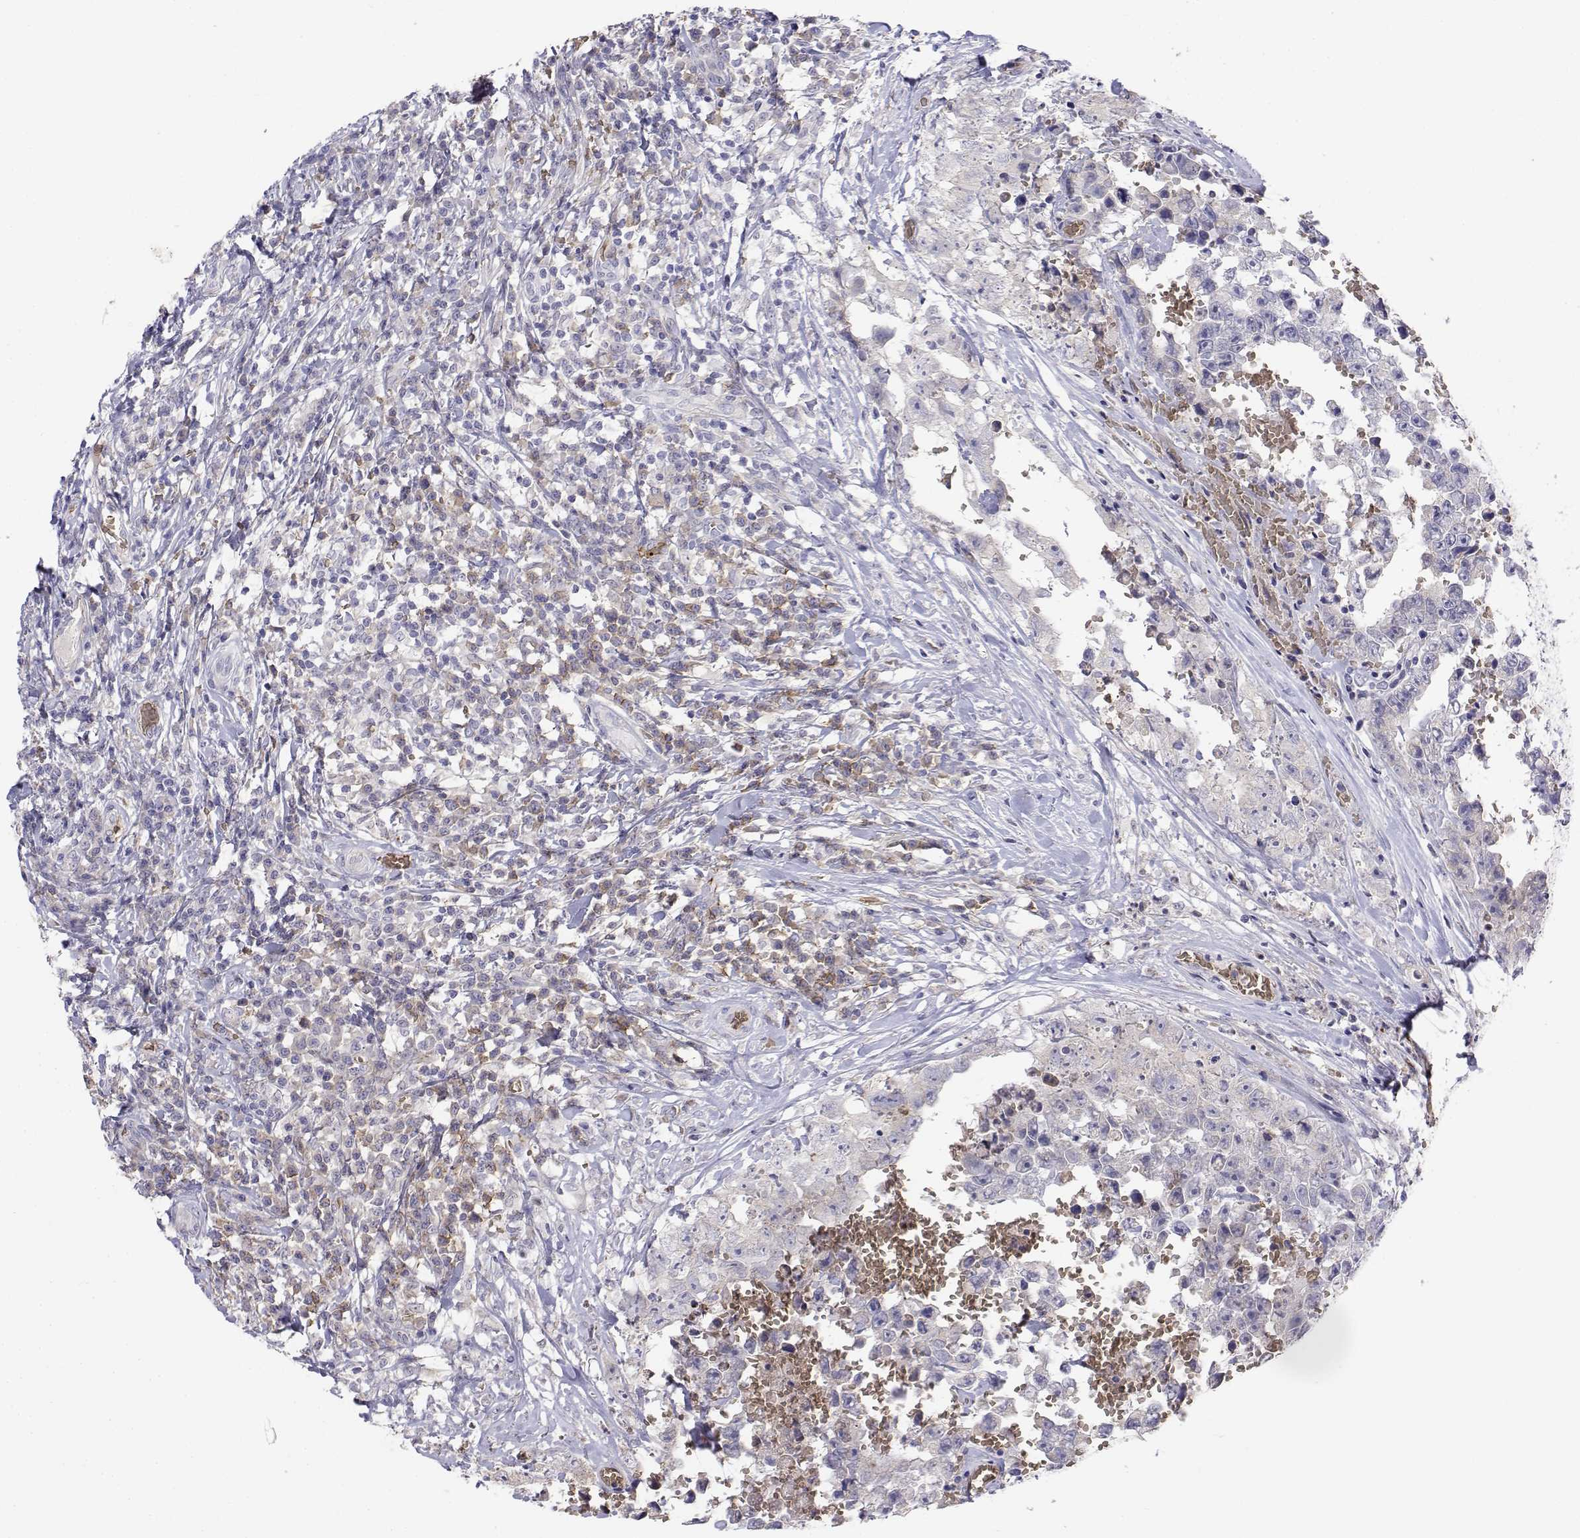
{"staining": {"intensity": "negative", "quantity": "none", "location": "none"}, "tissue": "testis cancer", "cell_type": "Tumor cells", "image_type": "cancer", "snomed": [{"axis": "morphology", "description": "Carcinoma, Embryonal, NOS"}, {"axis": "topography", "description": "Testis"}], "caption": "A high-resolution histopathology image shows IHC staining of embryonal carcinoma (testis), which exhibits no significant positivity in tumor cells.", "gene": "CADM1", "patient": {"sex": "male", "age": 36}}